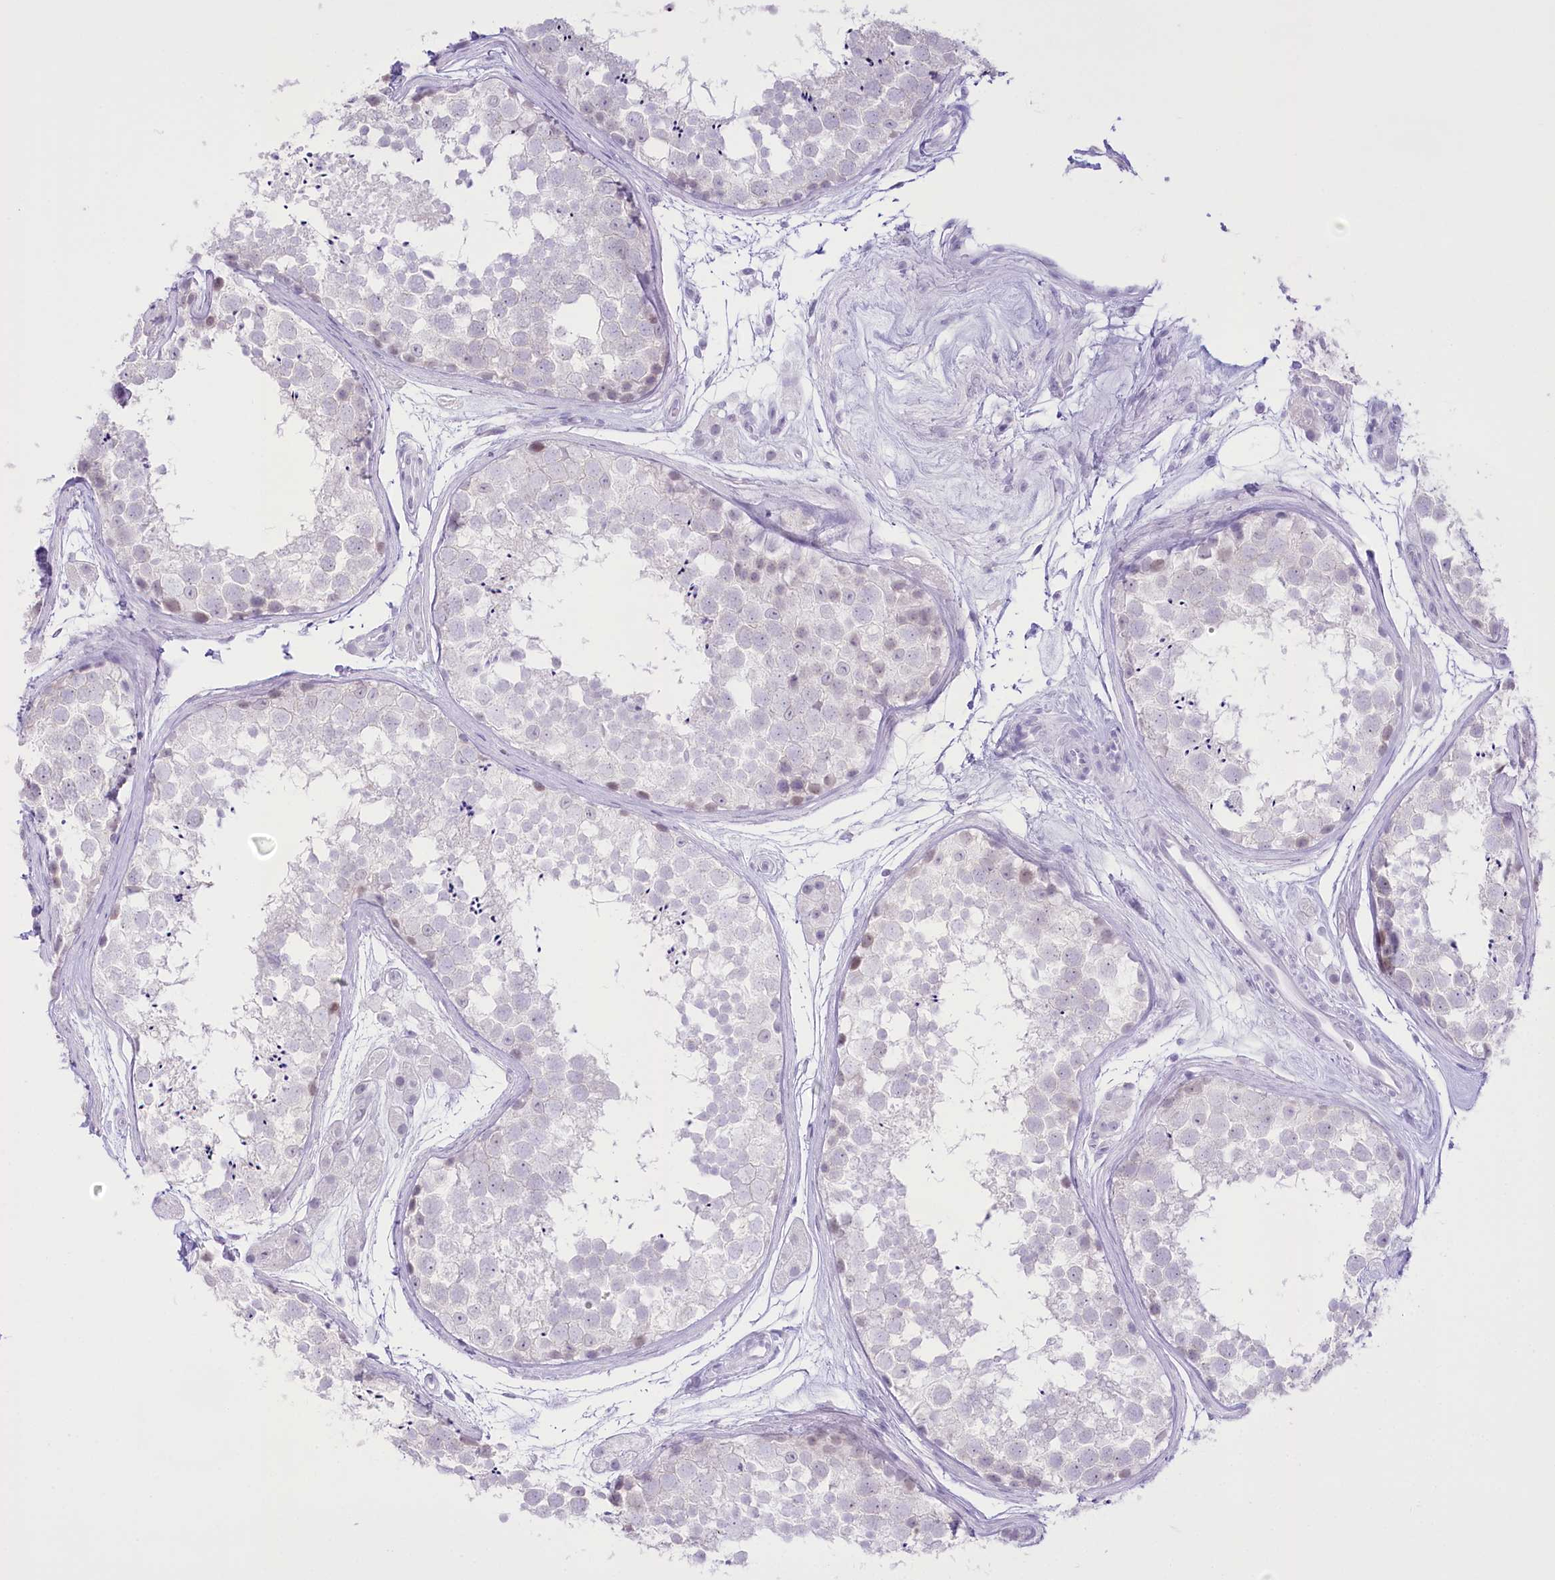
{"staining": {"intensity": "weak", "quantity": "<25%", "location": "cytoplasmic/membranous,nuclear"}, "tissue": "testis", "cell_type": "Cells in seminiferous ducts", "image_type": "normal", "snomed": [{"axis": "morphology", "description": "Normal tissue, NOS"}, {"axis": "topography", "description": "Testis"}], "caption": "A high-resolution photomicrograph shows immunohistochemistry (IHC) staining of benign testis, which demonstrates no significant staining in cells in seminiferous ducts.", "gene": "SLC39A10", "patient": {"sex": "male", "age": 56}}